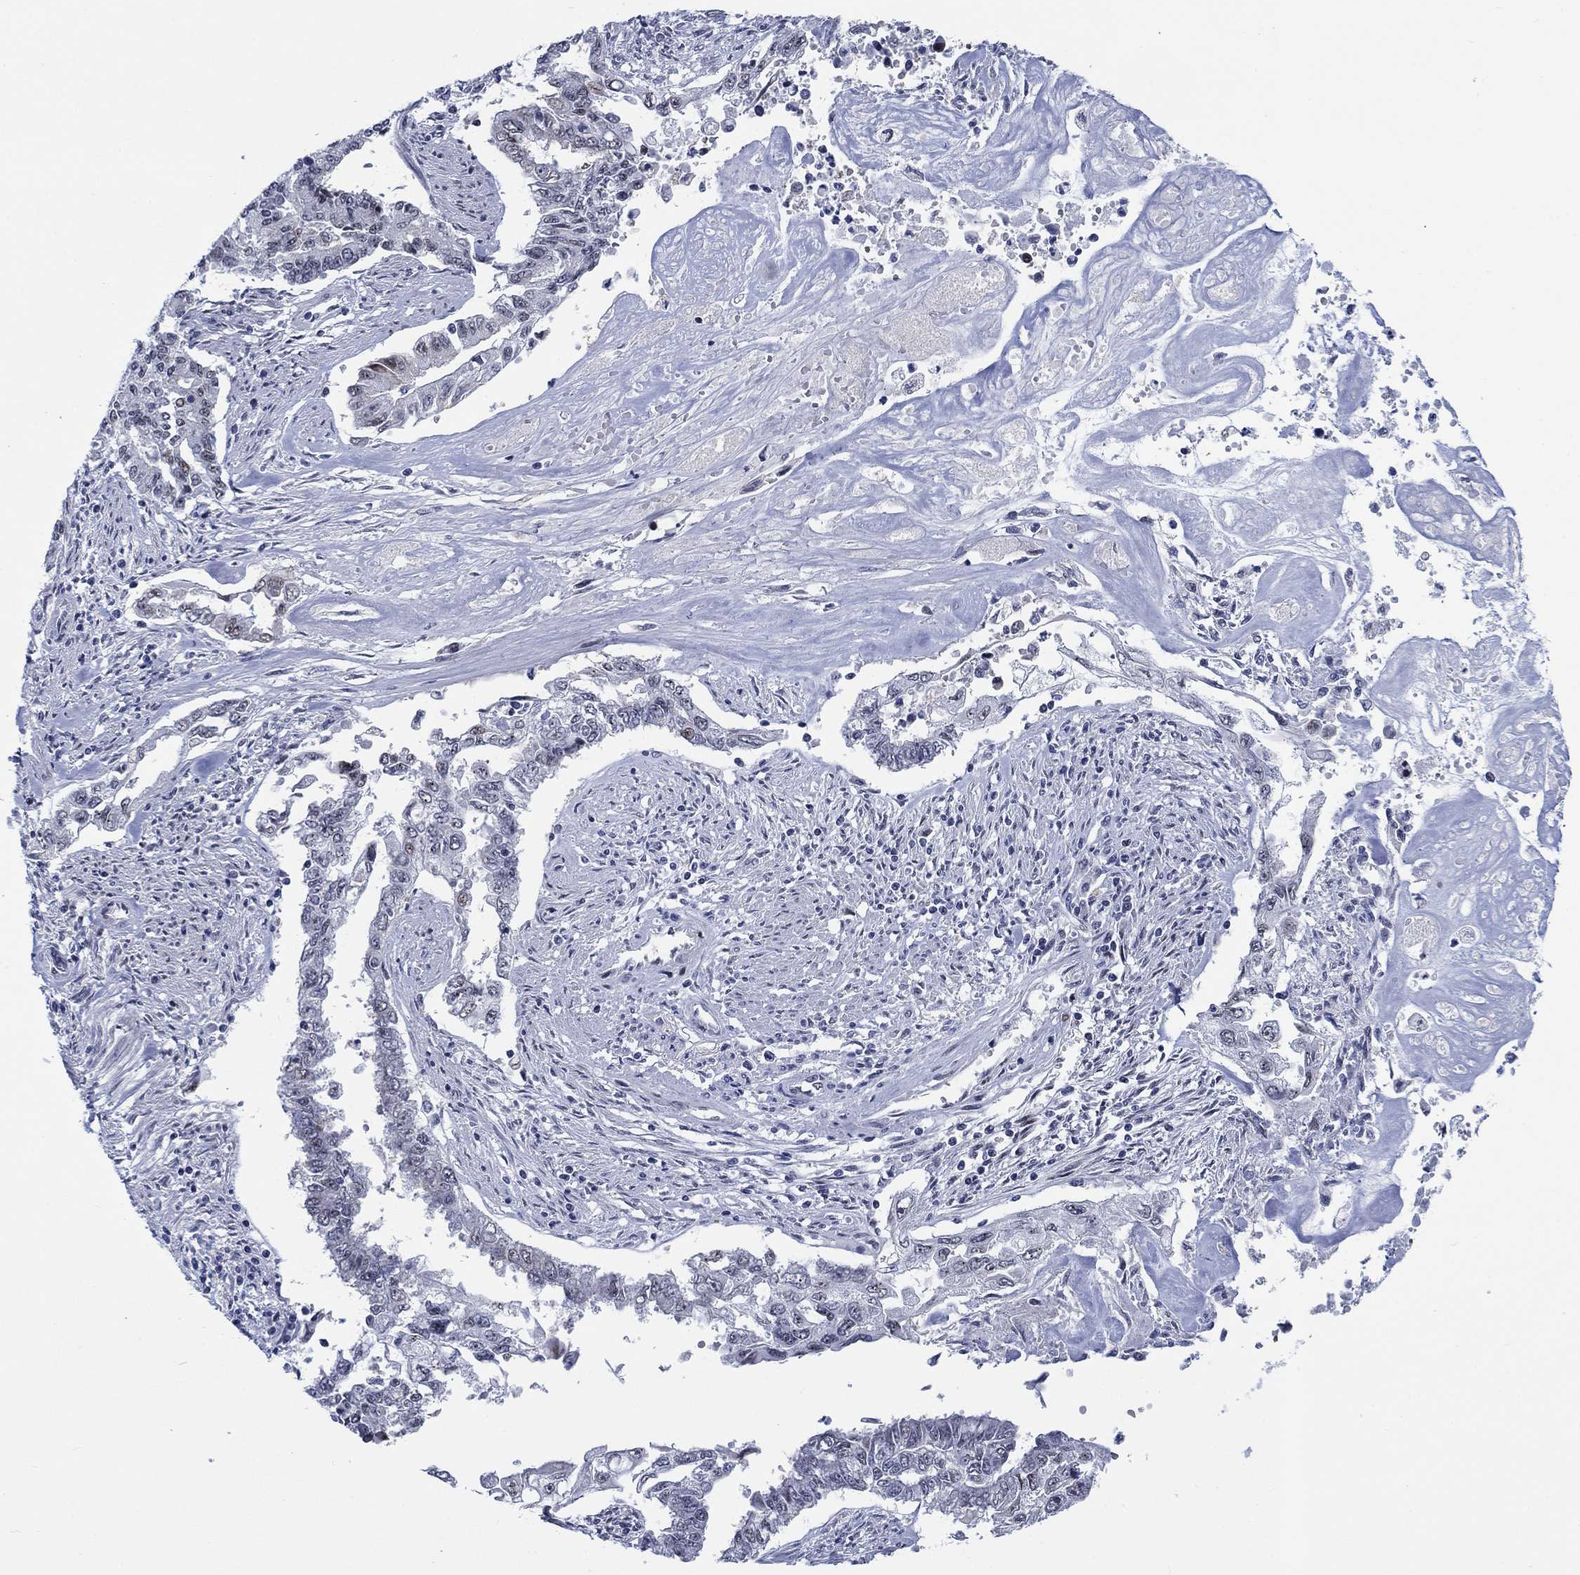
{"staining": {"intensity": "negative", "quantity": "none", "location": "none"}, "tissue": "endometrial cancer", "cell_type": "Tumor cells", "image_type": "cancer", "snomed": [{"axis": "morphology", "description": "Adenocarcinoma, NOS"}, {"axis": "topography", "description": "Uterus"}], "caption": "This is a photomicrograph of immunohistochemistry (IHC) staining of endometrial cancer, which shows no positivity in tumor cells.", "gene": "NEU3", "patient": {"sex": "female", "age": 59}}